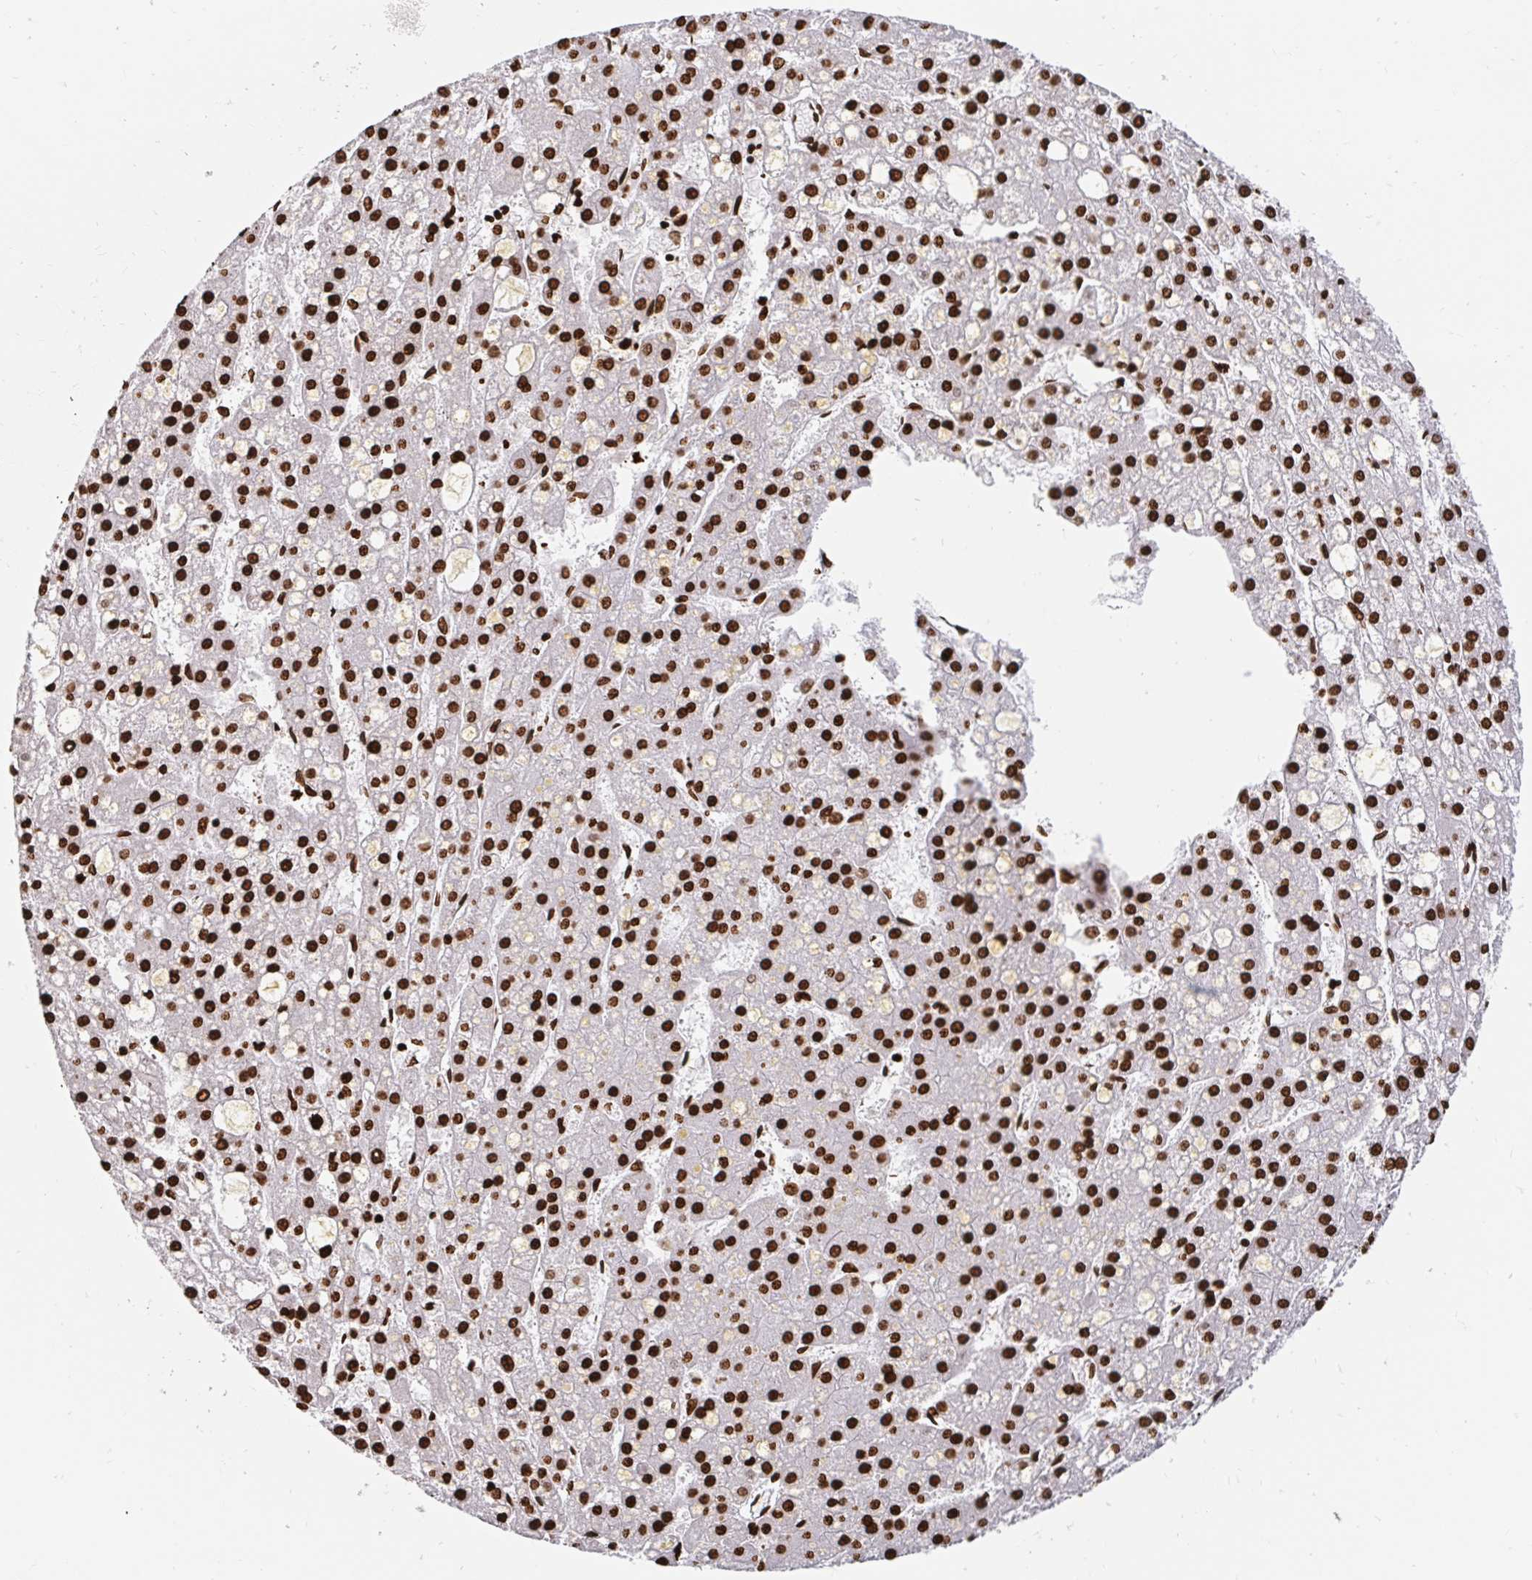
{"staining": {"intensity": "strong", "quantity": ">75%", "location": "nuclear"}, "tissue": "liver cancer", "cell_type": "Tumor cells", "image_type": "cancer", "snomed": [{"axis": "morphology", "description": "Carcinoma, Hepatocellular, NOS"}, {"axis": "topography", "description": "Liver"}], "caption": "The photomicrograph reveals a brown stain indicating the presence of a protein in the nuclear of tumor cells in liver cancer. (DAB = brown stain, brightfield microscopy at high magnification).", "gene": "H2BC5", "patient": {"sex": "male", "age": 67}}